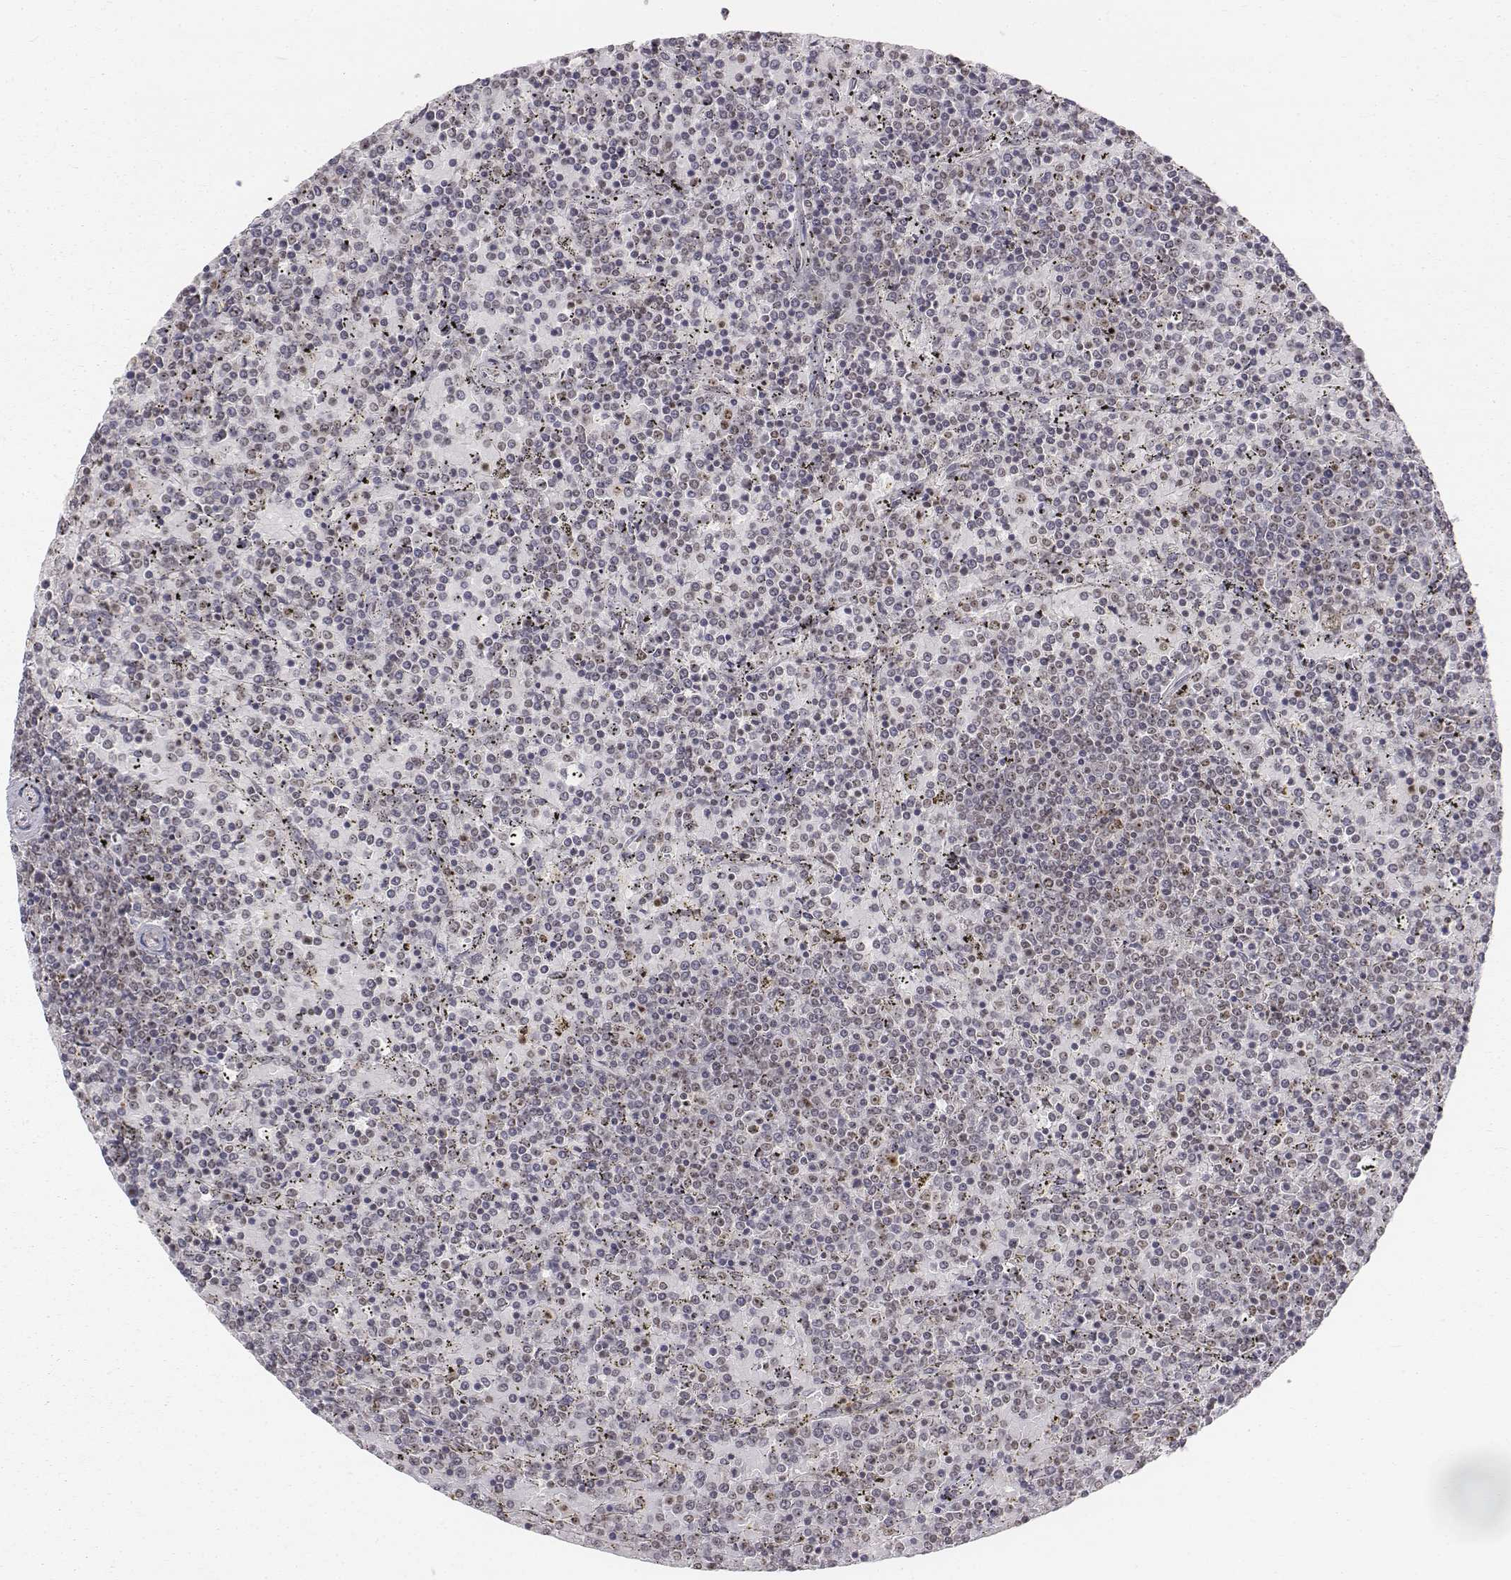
{"staining": {"intensity": "negative", "quantity": "none", "location": "none"}, "tissue": "lymphoma", "cell_type": "Tumor cells", "image_type": "cancer", "snomed": [{"axis": "morphology", "description": "Malignant lymphoma, non-Hodgkin's type, Low grade"}, {"axis": "topography", "description": "Spleen"}], "caption": "Immunohistochemistry (IHC) histopathology image of lymphoma stained for a protein (brown), which exhibits no expression in tumor cells.", "gene": "PHF6", "patient": {"sex": "female", "age": 77}}